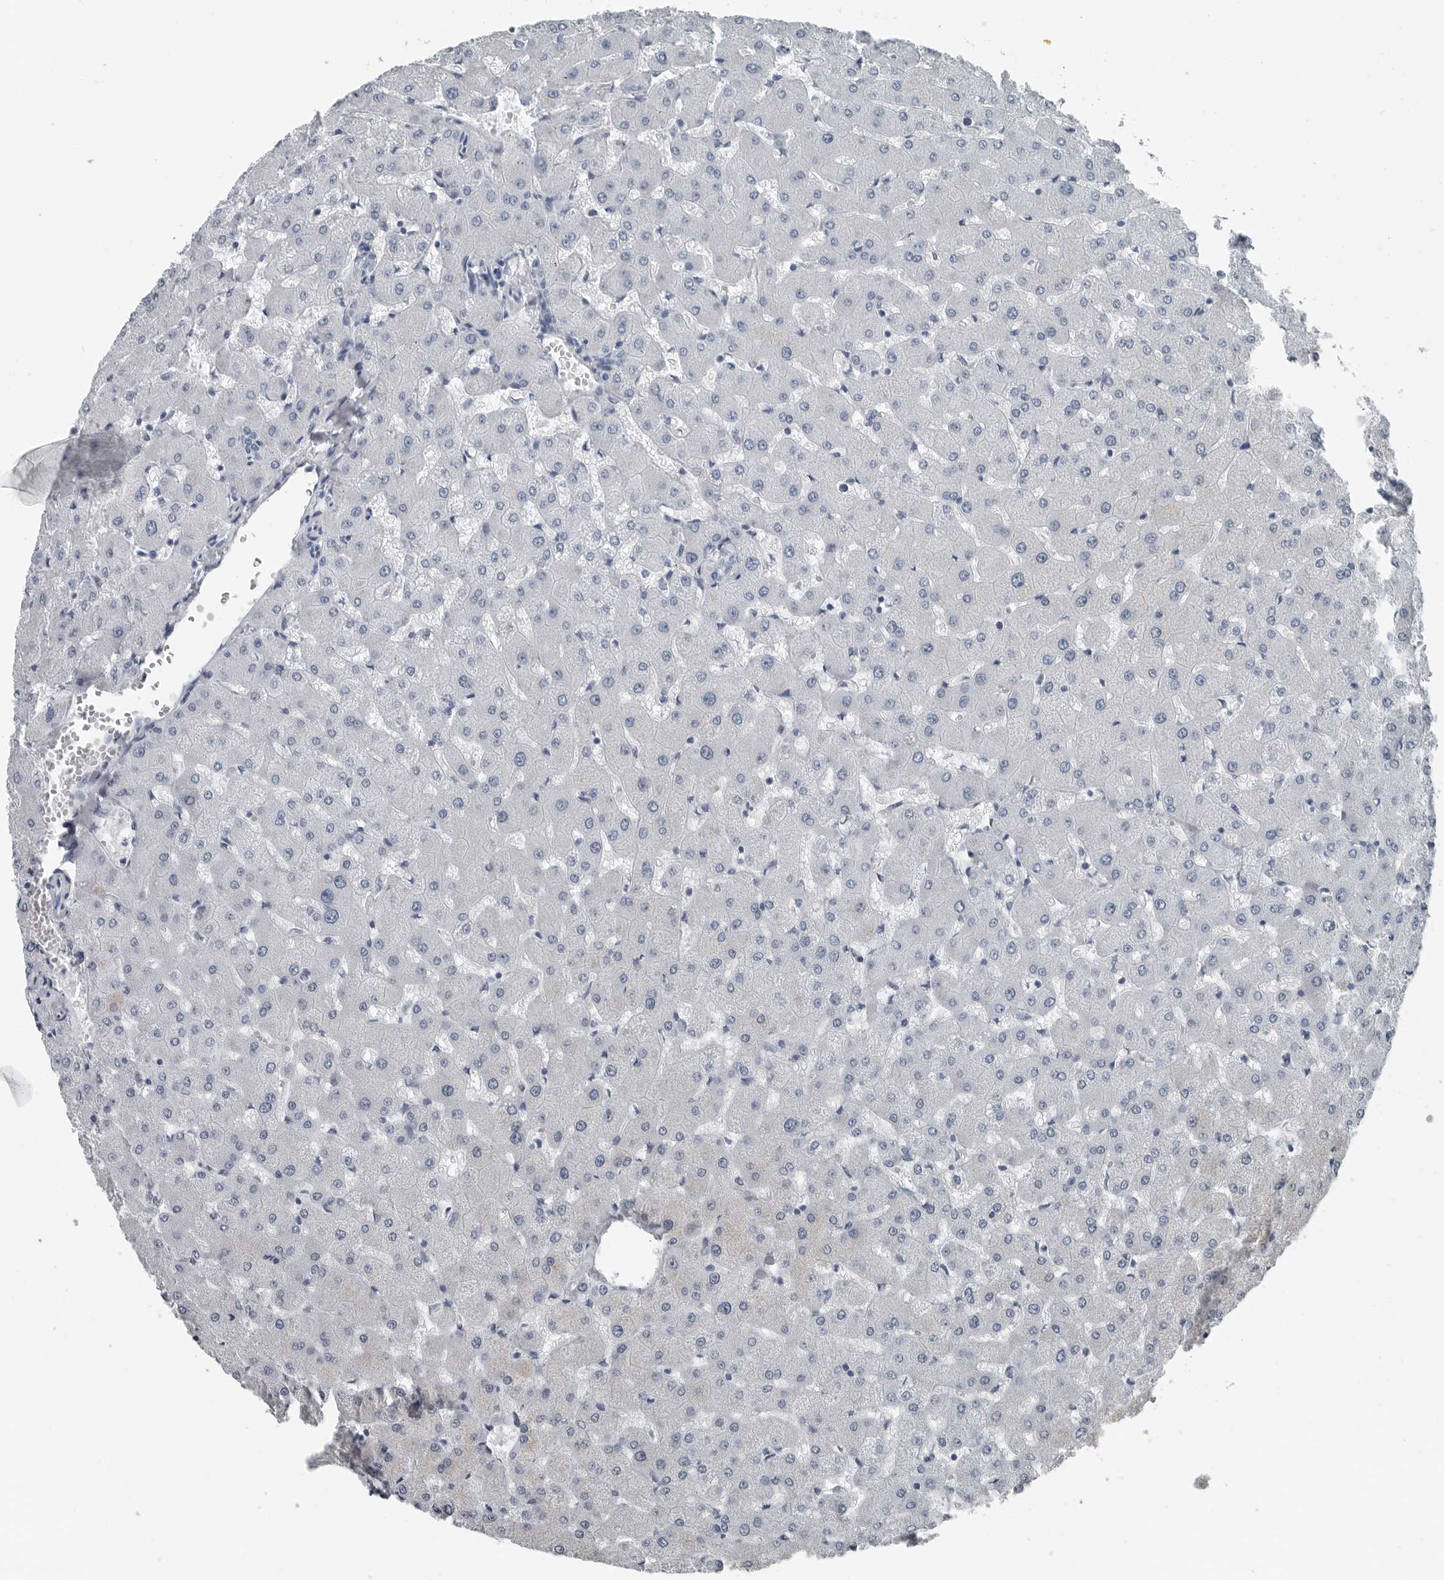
{"staining": {"intensity": "negative", "quantity": "none", "location": "none"}, "tissue": "liver", "cell_type": "Cholangiocytes", "image_type": "normal", "snomed": [{"axis": "morphology", "description": "Normal tissue, NOS"}, {"axis": "topography", "description": "Liver"}], "caption": "The micrograph displays no significant staining in cholangiocytes of liver.", "gene": "SPINK1", "patient": {"sex": "female", "age": 63}}